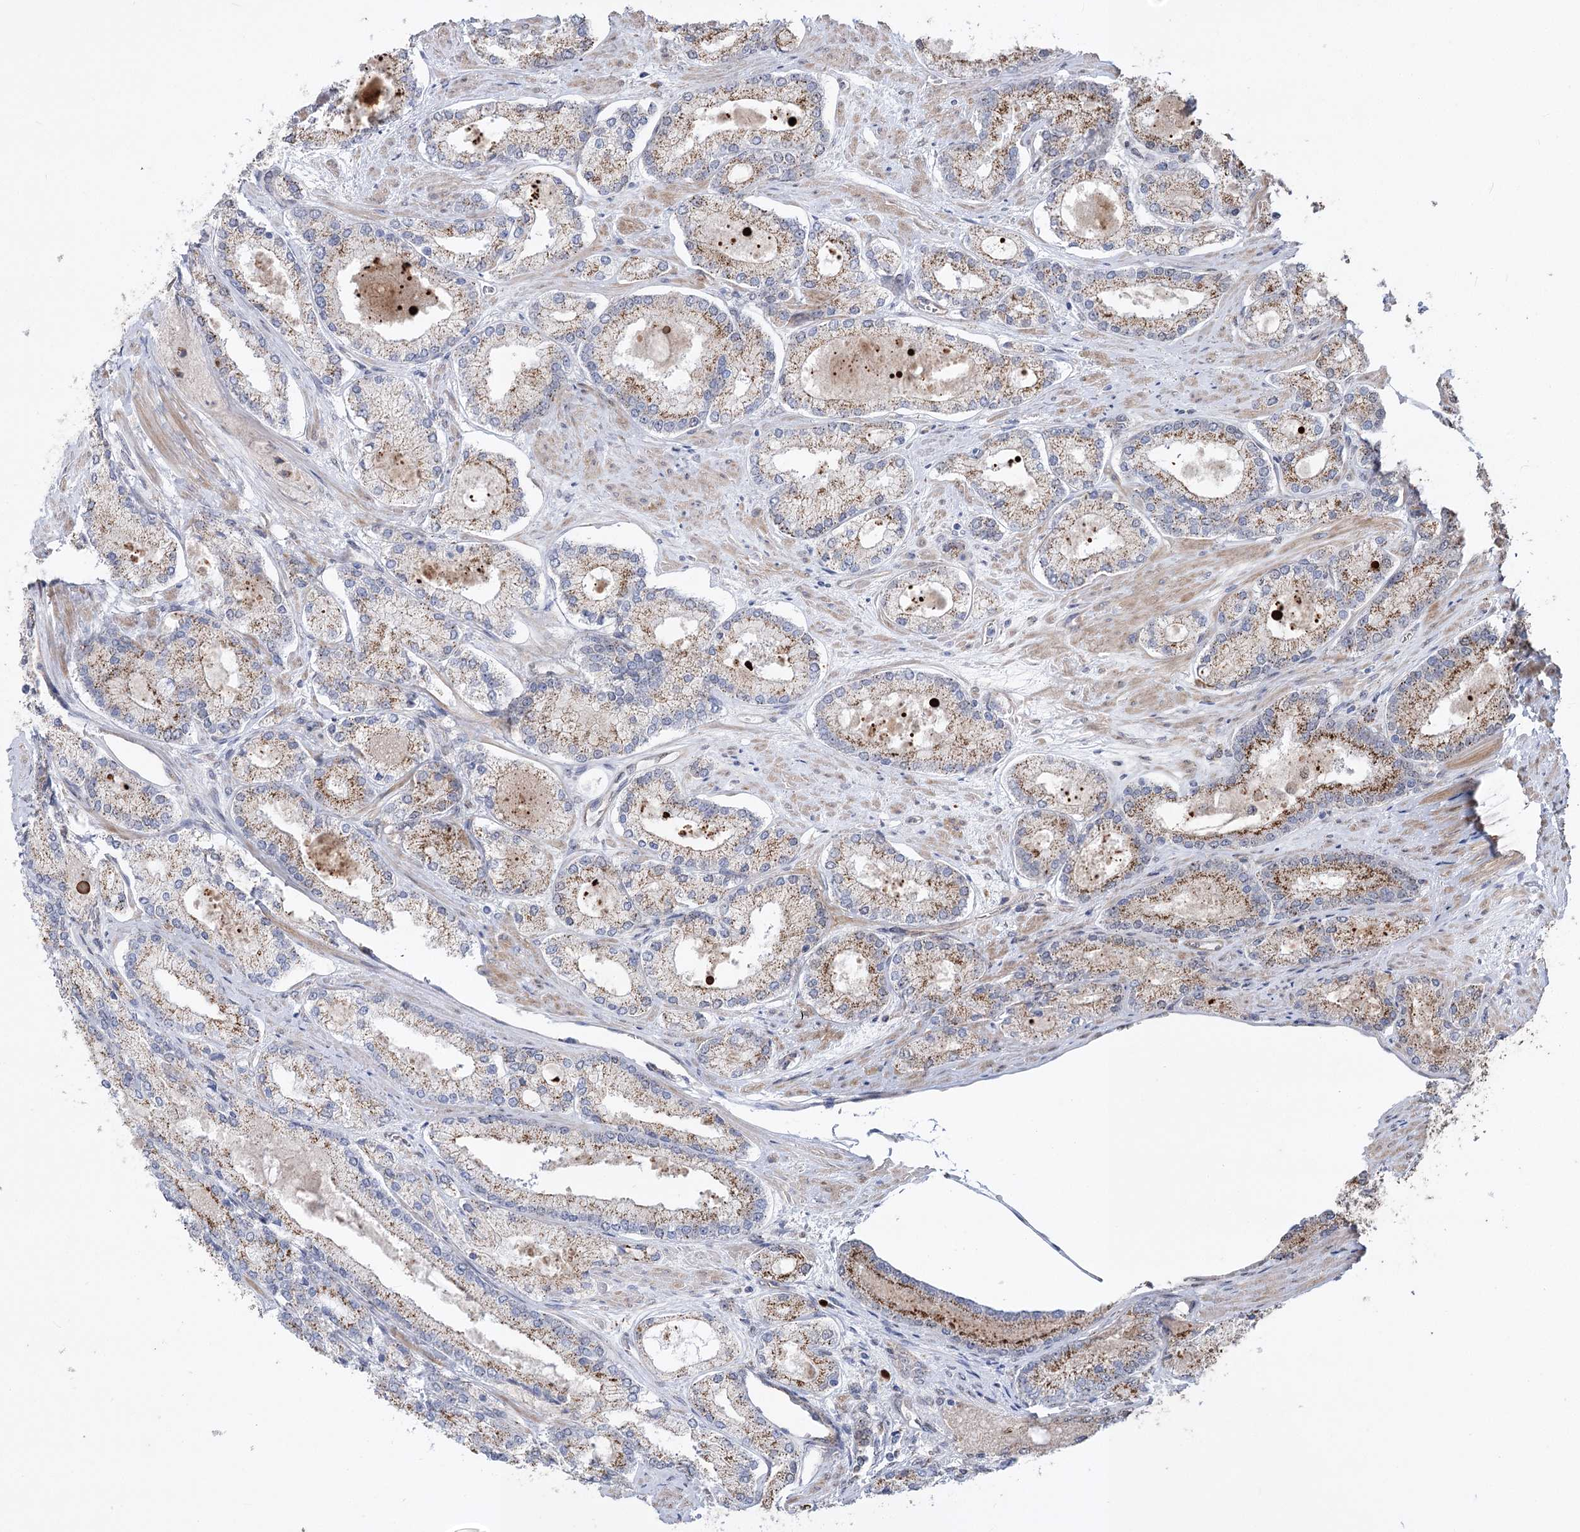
{"staining": {"intensity": "moderate", "quantity": ">75%", "location": "cytoplasmic/membranous"}, "tissue": "prostate cancer", "cell_type": "Tumor cells", "image_type": "cancer", "snomed": [{"axis": "morphology", "description": "Adenocarcinoma, Low grade"}, {"axis": "topography", "description": "Prostate"}], "caption": "Prostate cancer (adenocarcinoma (low-grade)) stained with immunohistochemistry reveals moderate cytoplasmic/membranous positivity in about >75% of tumor cells.", "gene": "ZSCAN23", "patient": {"sex": "male", "age": 74}}